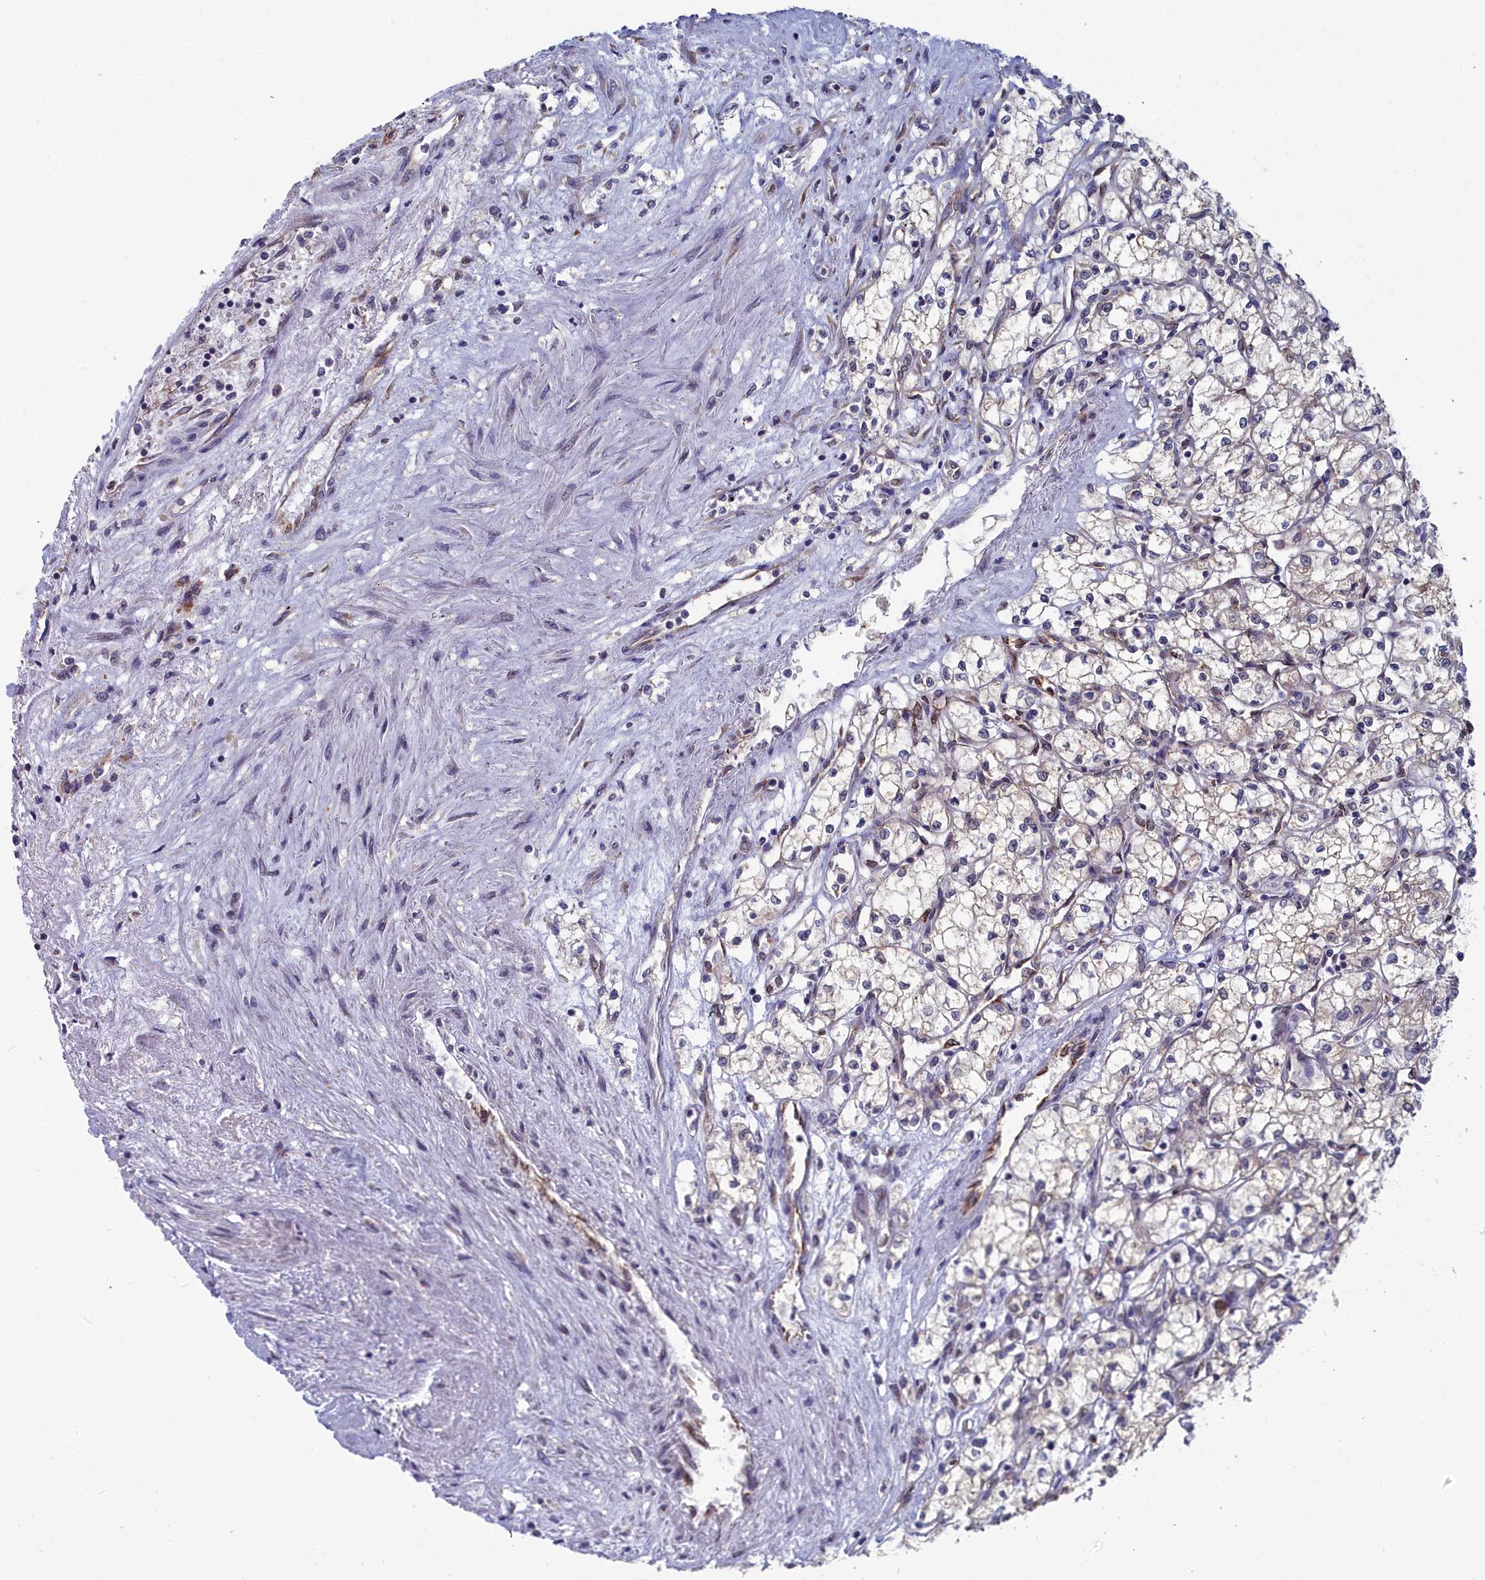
{"staining": {"intensity": "negative", "quantity": "none", "location": "none"}, "tissue": "renal cancer", "cell_type": "Tumor cells", "image_type": "cancer", "snomed": [{"axis": "morphology", "description": "Adenocarcinoma, NOS"}, {"axis": "topography", "description": "Kidney"}], "caption": "This is a micrograph of immunohistochemistry (IHC) staining of adenocarcinoma (renal), which shows no expression in tumor cells.", "gene": "RDX", "patient": {"sex": "male", "age": 59}}